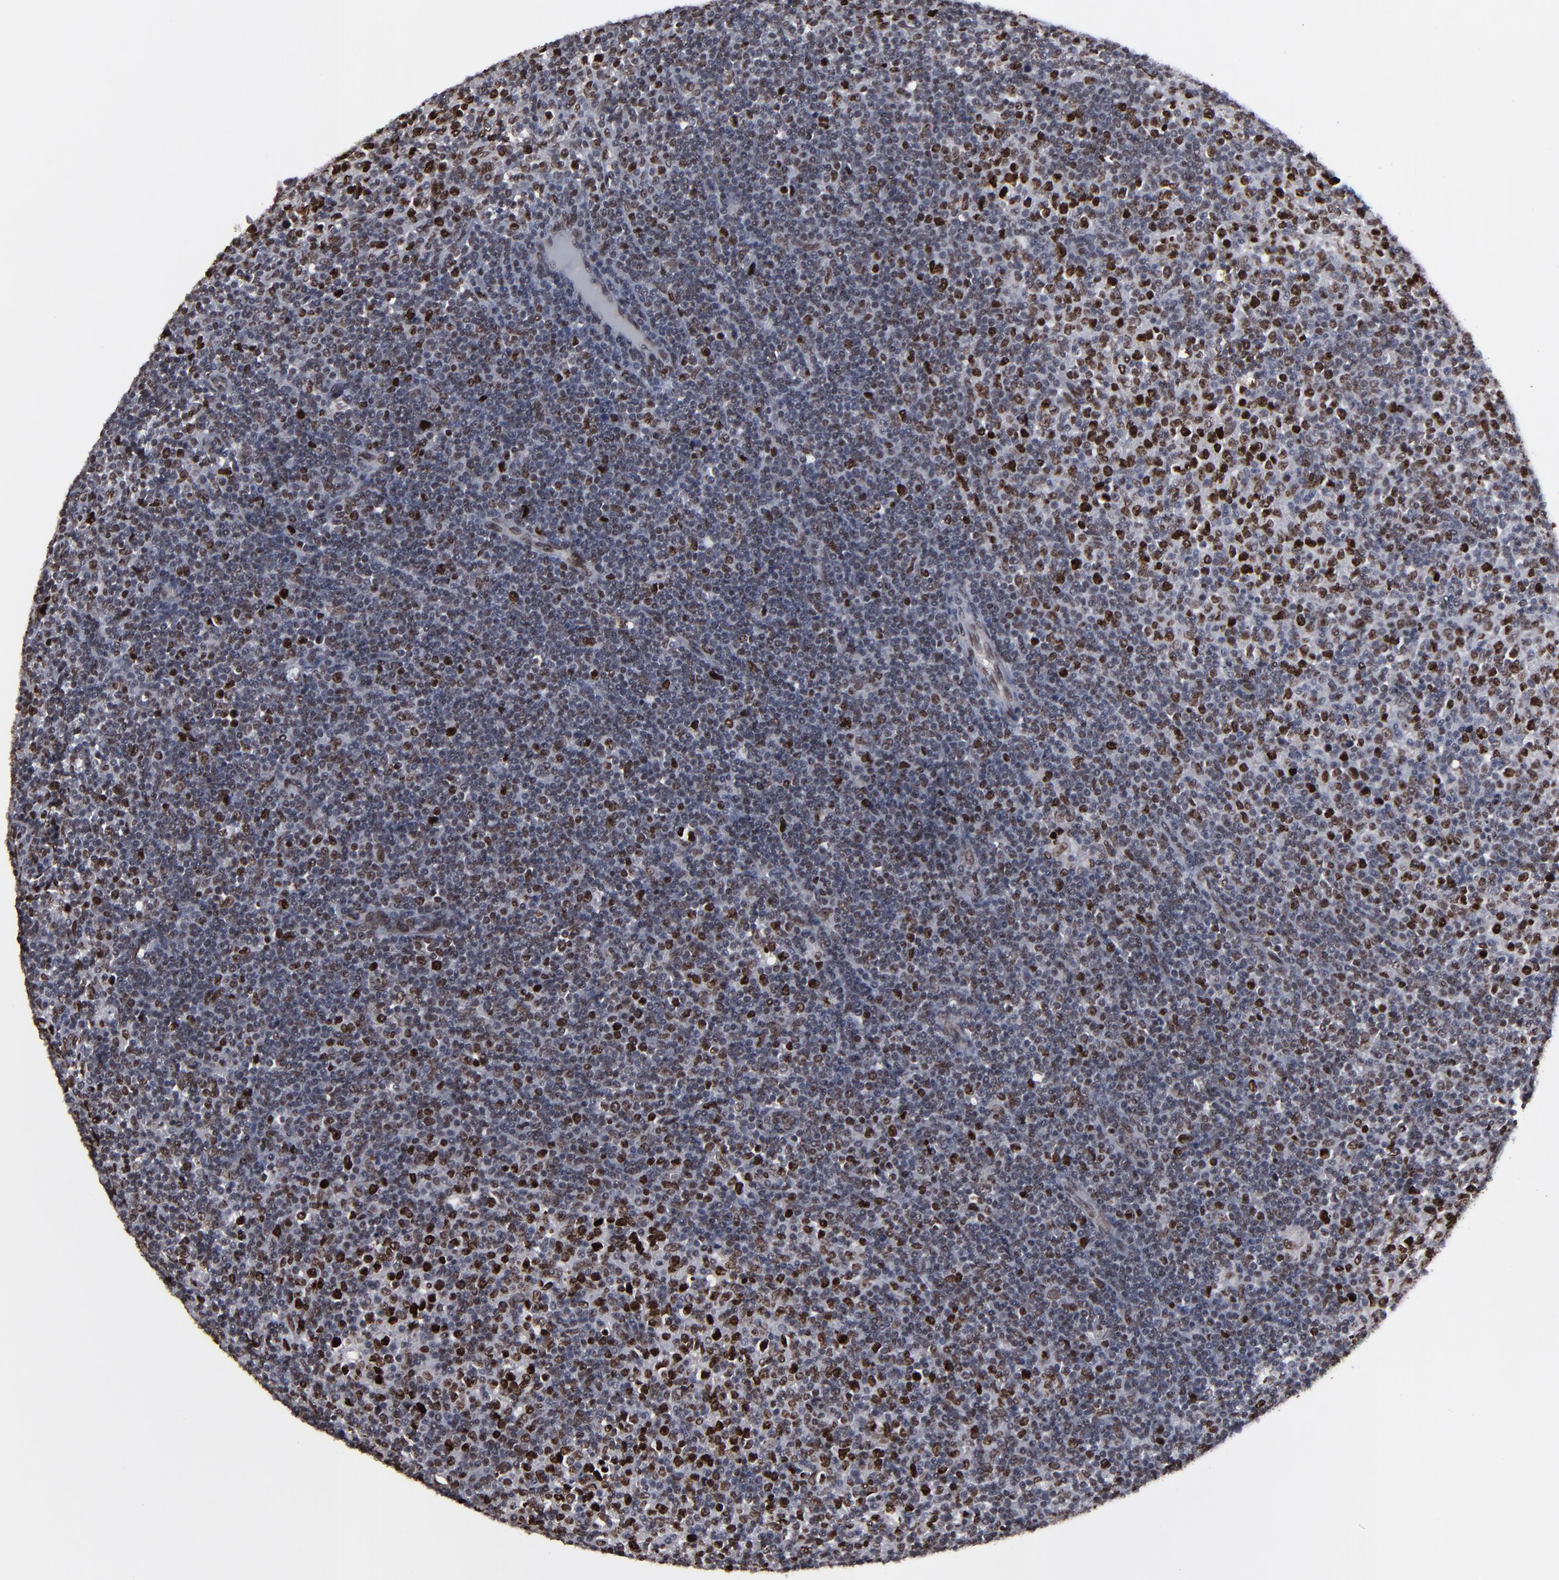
{"staining": {"intensity": "moderate", "quantity": "25%-75%", "location": "nuclear"}, "tissue": "lymphoma", "cell_type": "Tumor cells", "image_type": "cancer", "snomed": [{"axis": "morphology", "description": "Malignant lymphoma, non-Hodgkin's type, Low grade"}, {"axis": "topography", "description": "Lymph node"}], "caption": "IHC (DAB) staining of human lymphoma demonstrates moderate nuclear protein expression in about 25%-75% of tumor cells. (DAB IHC with brightfield microscopy, high magnification).", "gene": "BAZ1A", "patient": {"sex": "male", "age": 70}}